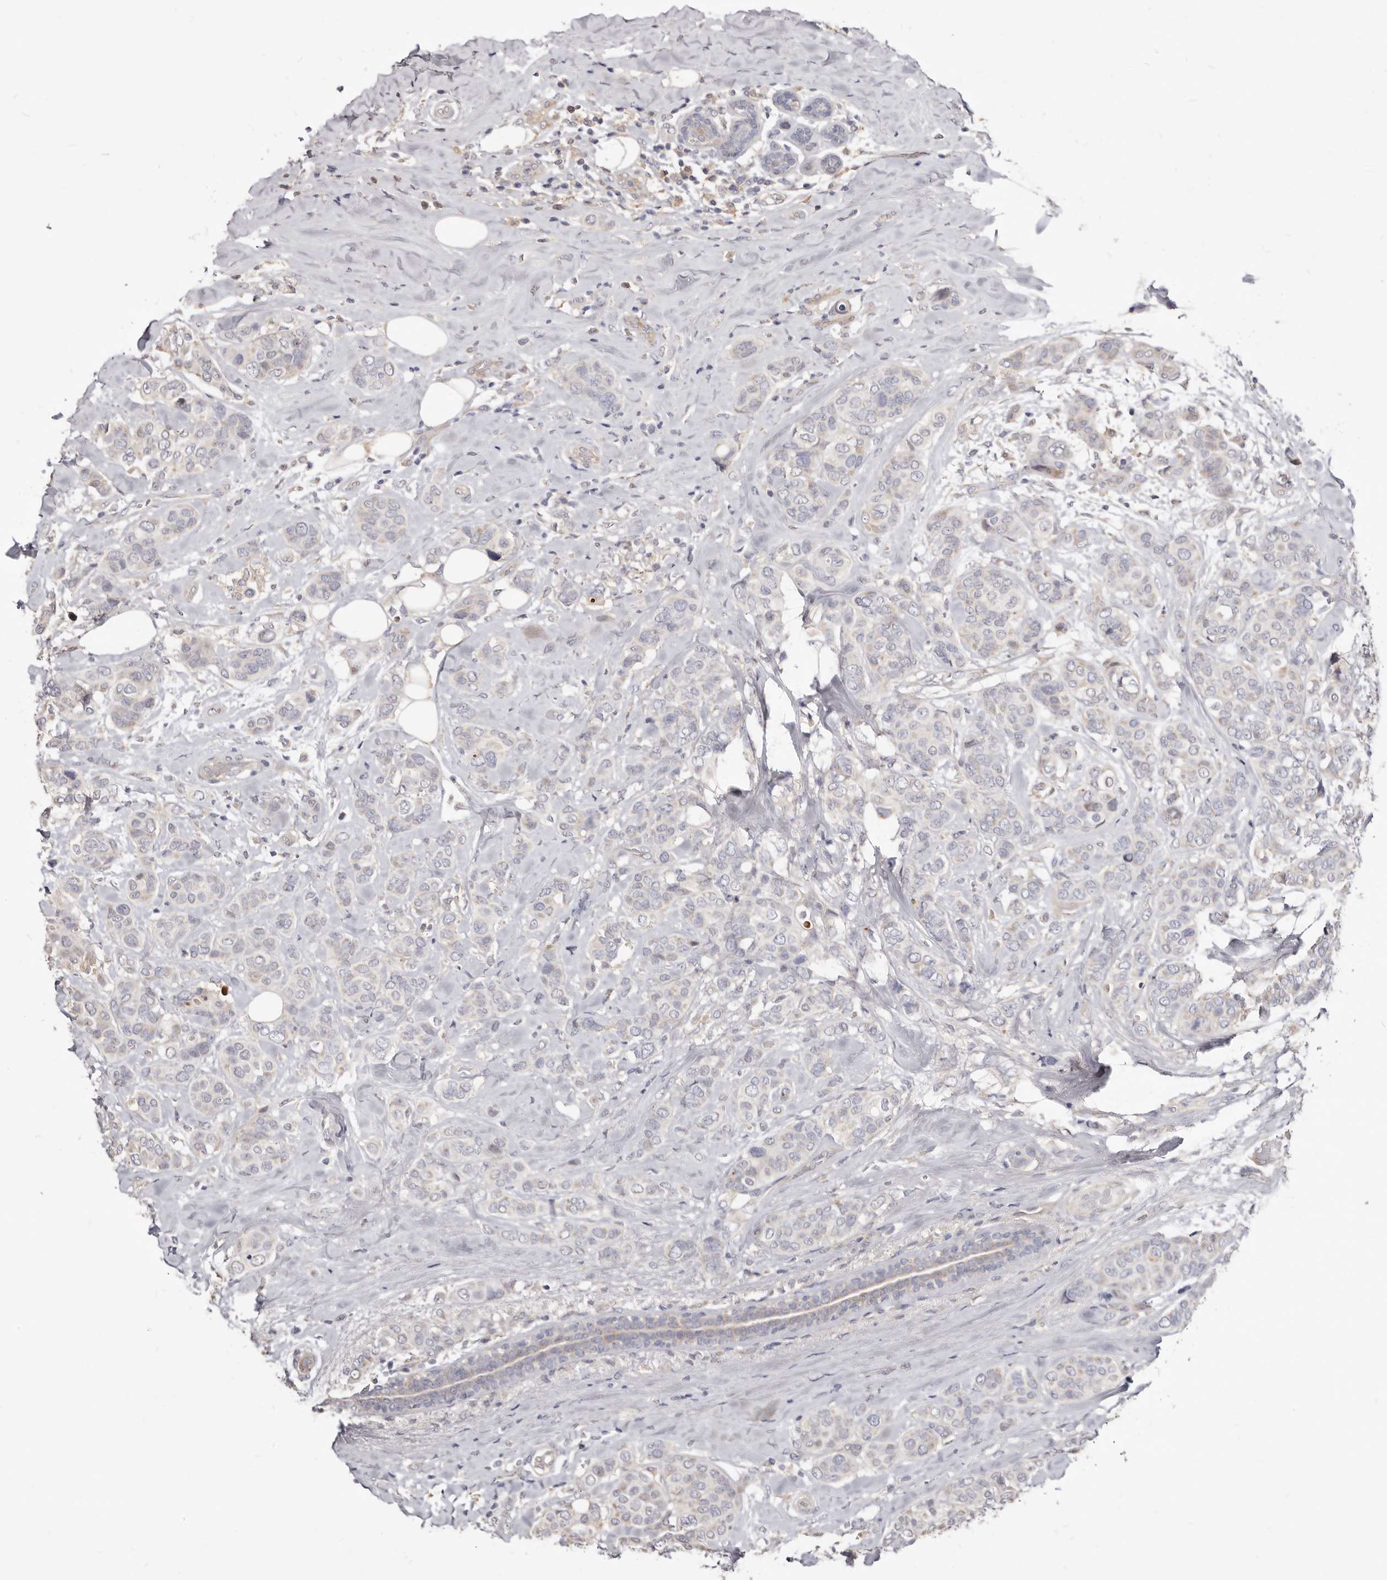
{"staining": {"intensity": "negative", "quantity": "none", "location": "none"}, "tissue": "breast cancer", "cell_type": "Tumor cells", "image_type": "cancer", "snomed": [{"axis": "morphology", "description": "Lobular carcinoma"}, {"axis": "topography", "description": "Breast"}], "caption": "This is an IHC micrograph of human breast lobular carcinoma. There is no positivity in tumor cells.", "gene": "LRRC25", "patient": {"sex": "female", "age": 51}}